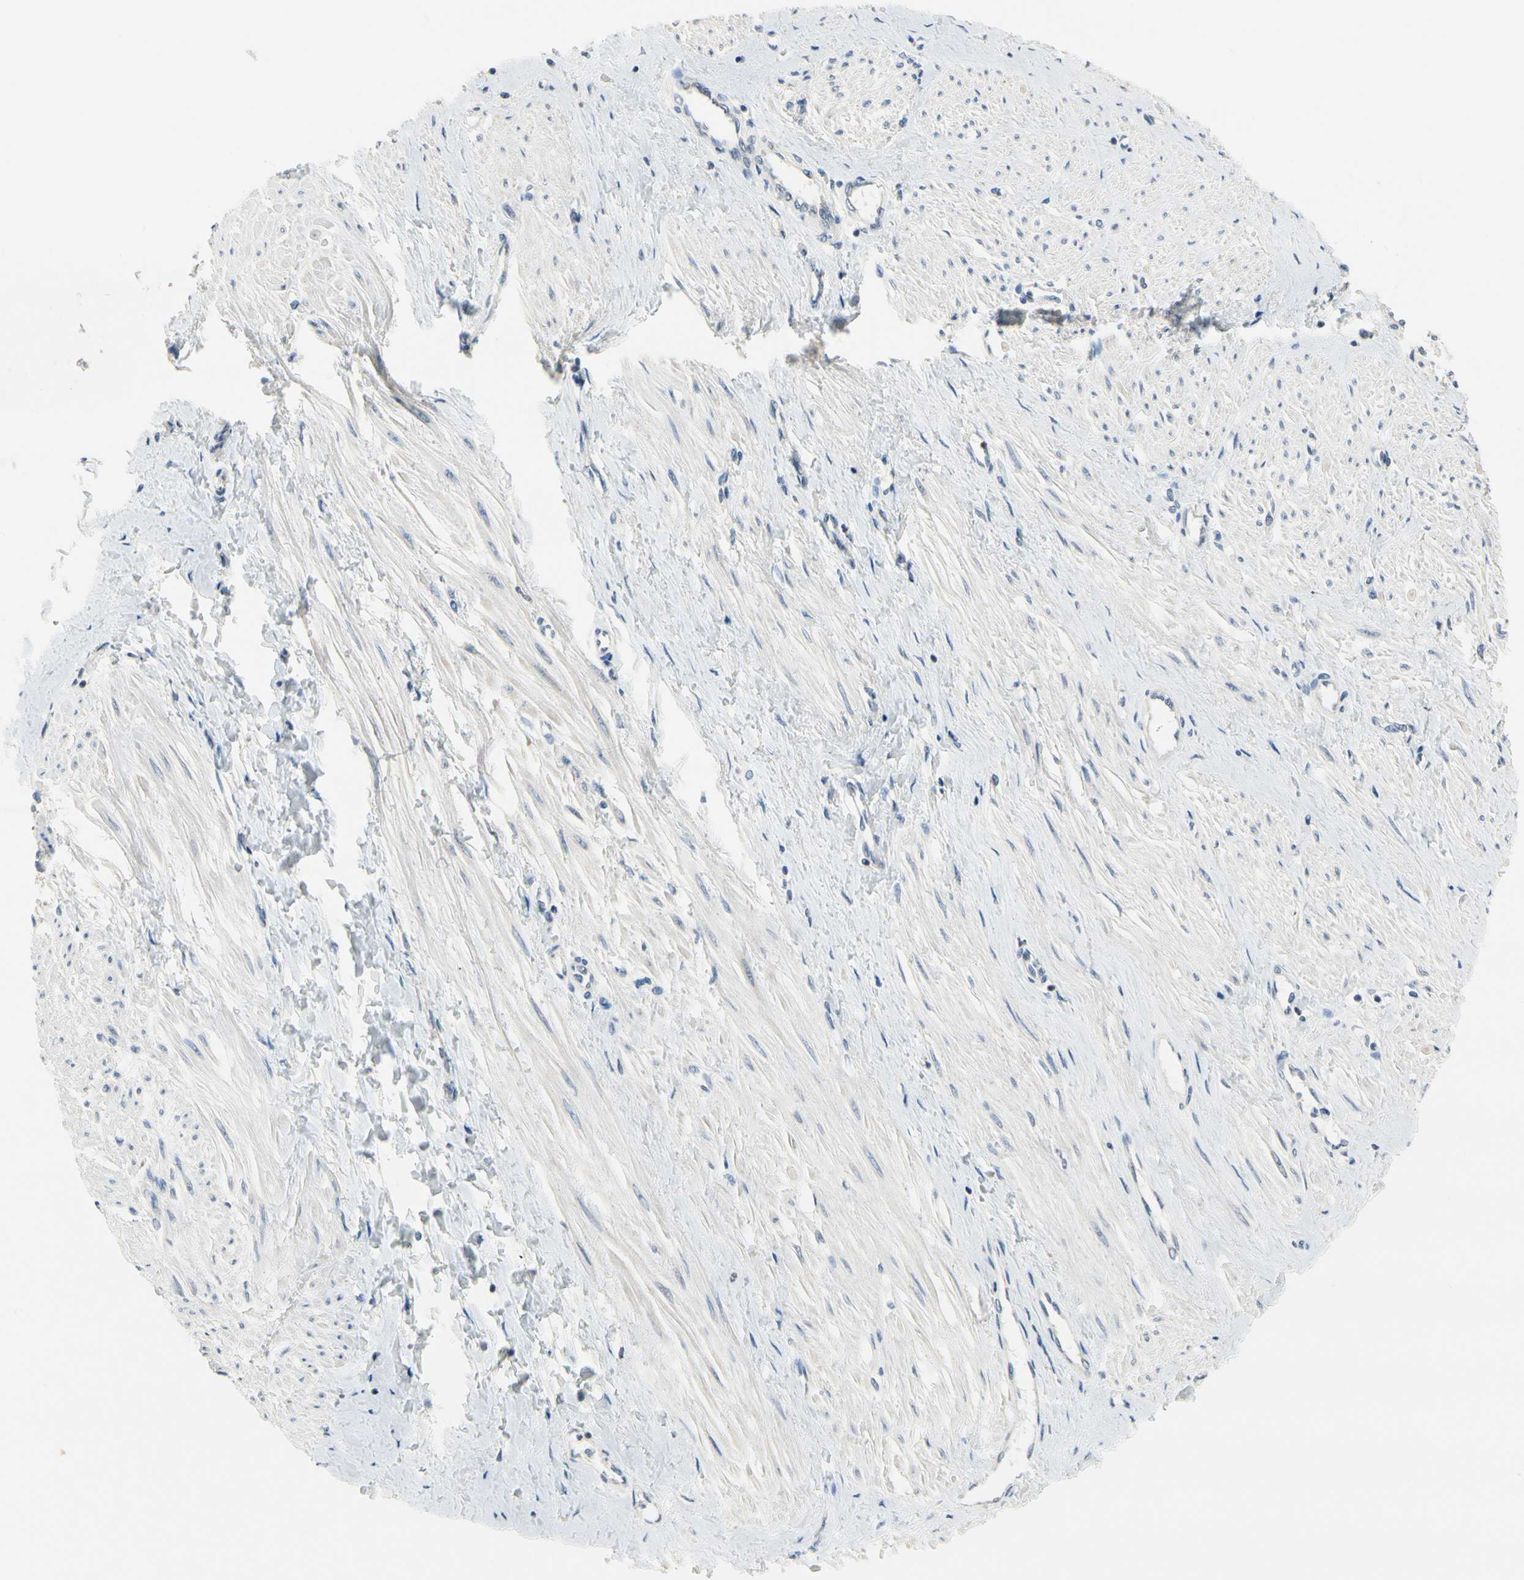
{"staining": {"intensity": "moderate", "quantity": "<25%", "location": "cytoplasmic/membranous,nuclear"}, "tissue": "smooth muscle", "cell_type": "Smooth muscle cells", "image_type": "normal", "snomed": [{"axis": "morphology", "description": "Normal tissue, NOS"}, {"axis": "topography", "description": "Smooth muscle"}, {"axis": "topography", "description": "Uterus"}], "caption": "Smooth muscle cells demonstrate low levels of moderate cytoplasmic/membranous,nuclear positivity in about <25% of cells in unremarkable human smooth muscle.", "gene": "NFATC2", "patient": {"sex": "female", "age": 39}}